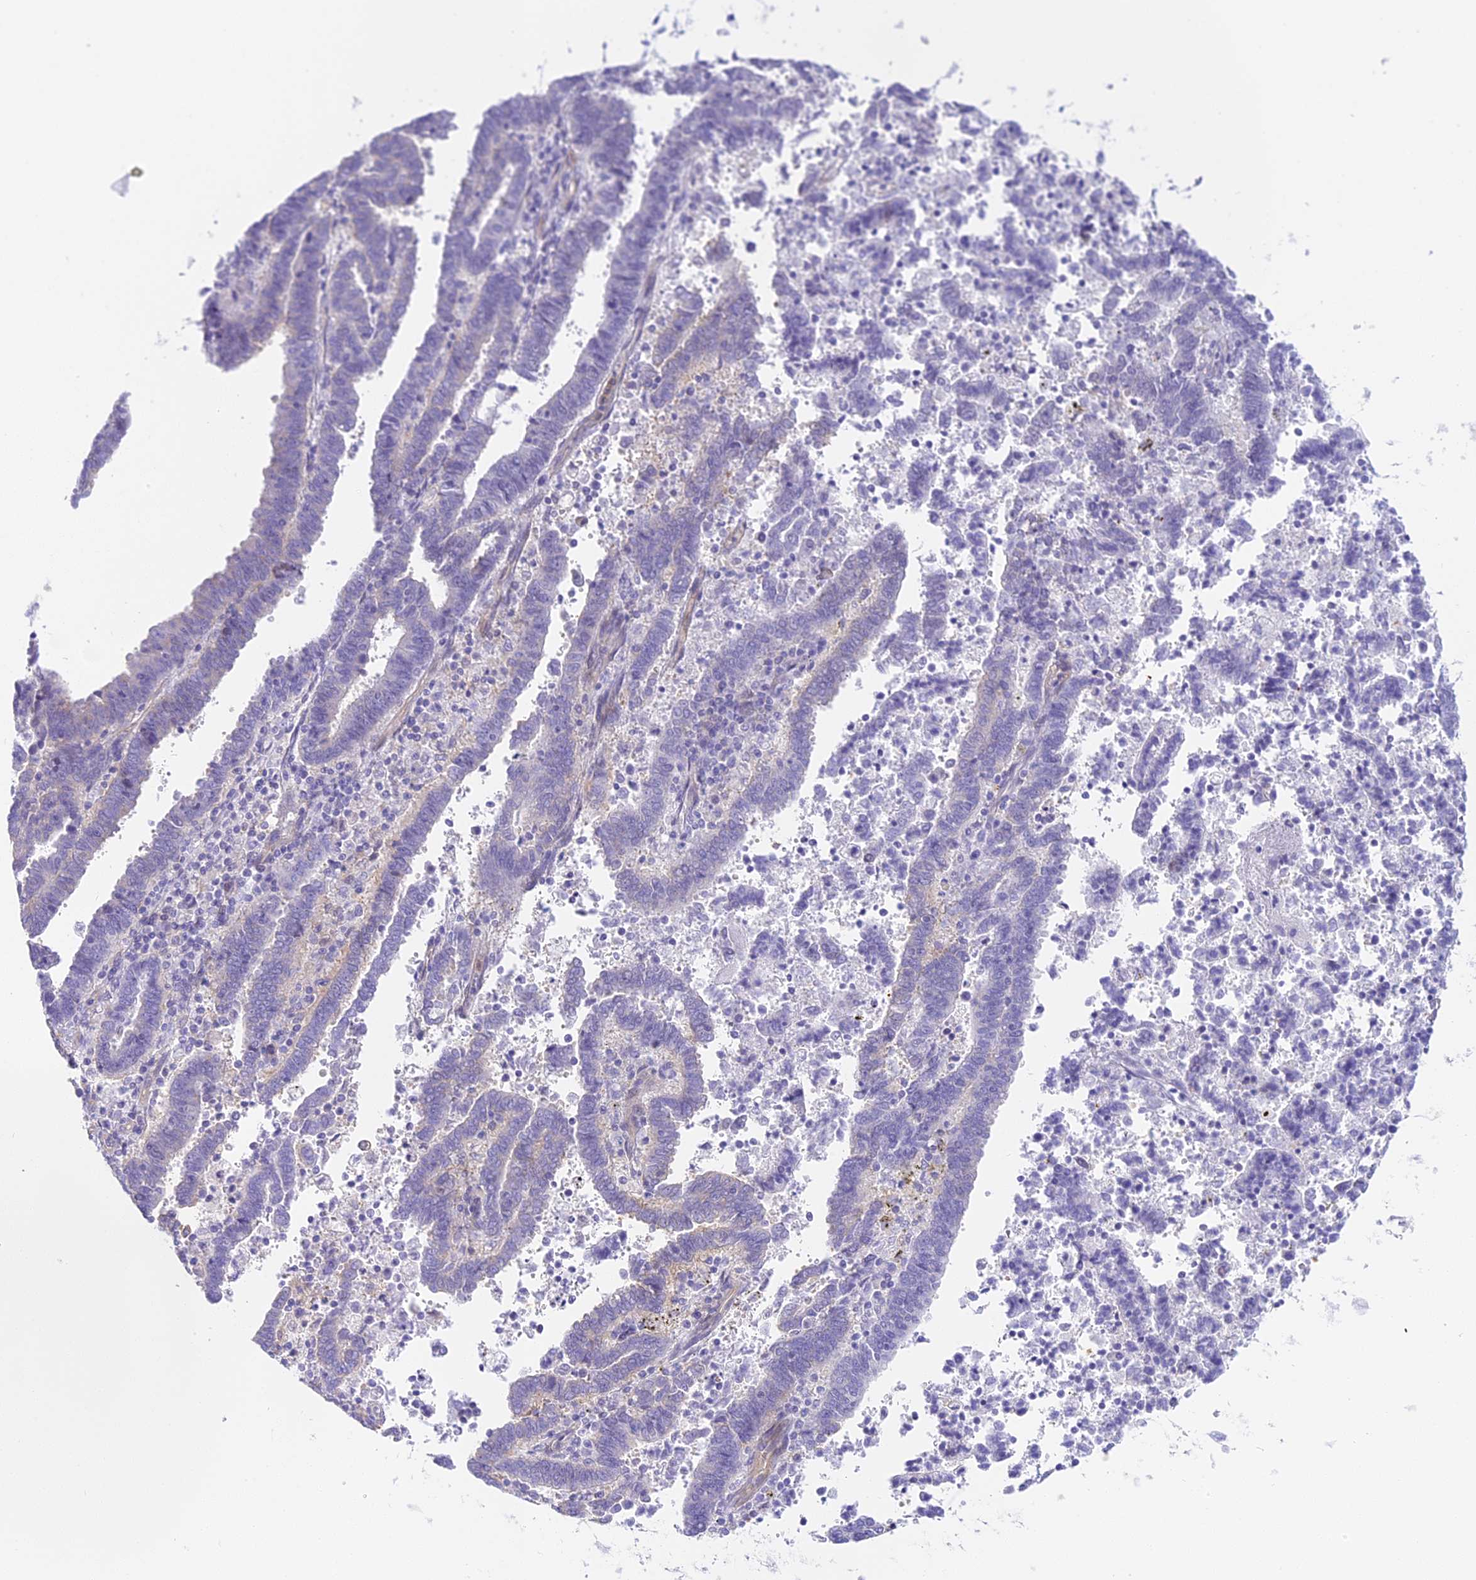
{"staining": {"intensity": "negative", "quantity": "none", "location": "none"}, "tissue": "endometrial cancer", "cell_type": "Tumor cells", "image_type": "cancer", "snomed": [{"axis": "morphology", "description": "Adenocarcinoma, NOS"}, {"axis": "topography", "description": "Uterus"}], "caption": "An IHC histopathology image of endometrial cancer (adenocarcinoma) is shown. There is no staining in tumor cells of endometrial cancer (adenocarcinoma).", "gene": "HOMER3", "patient": {"sex": "female", "age": 83}}